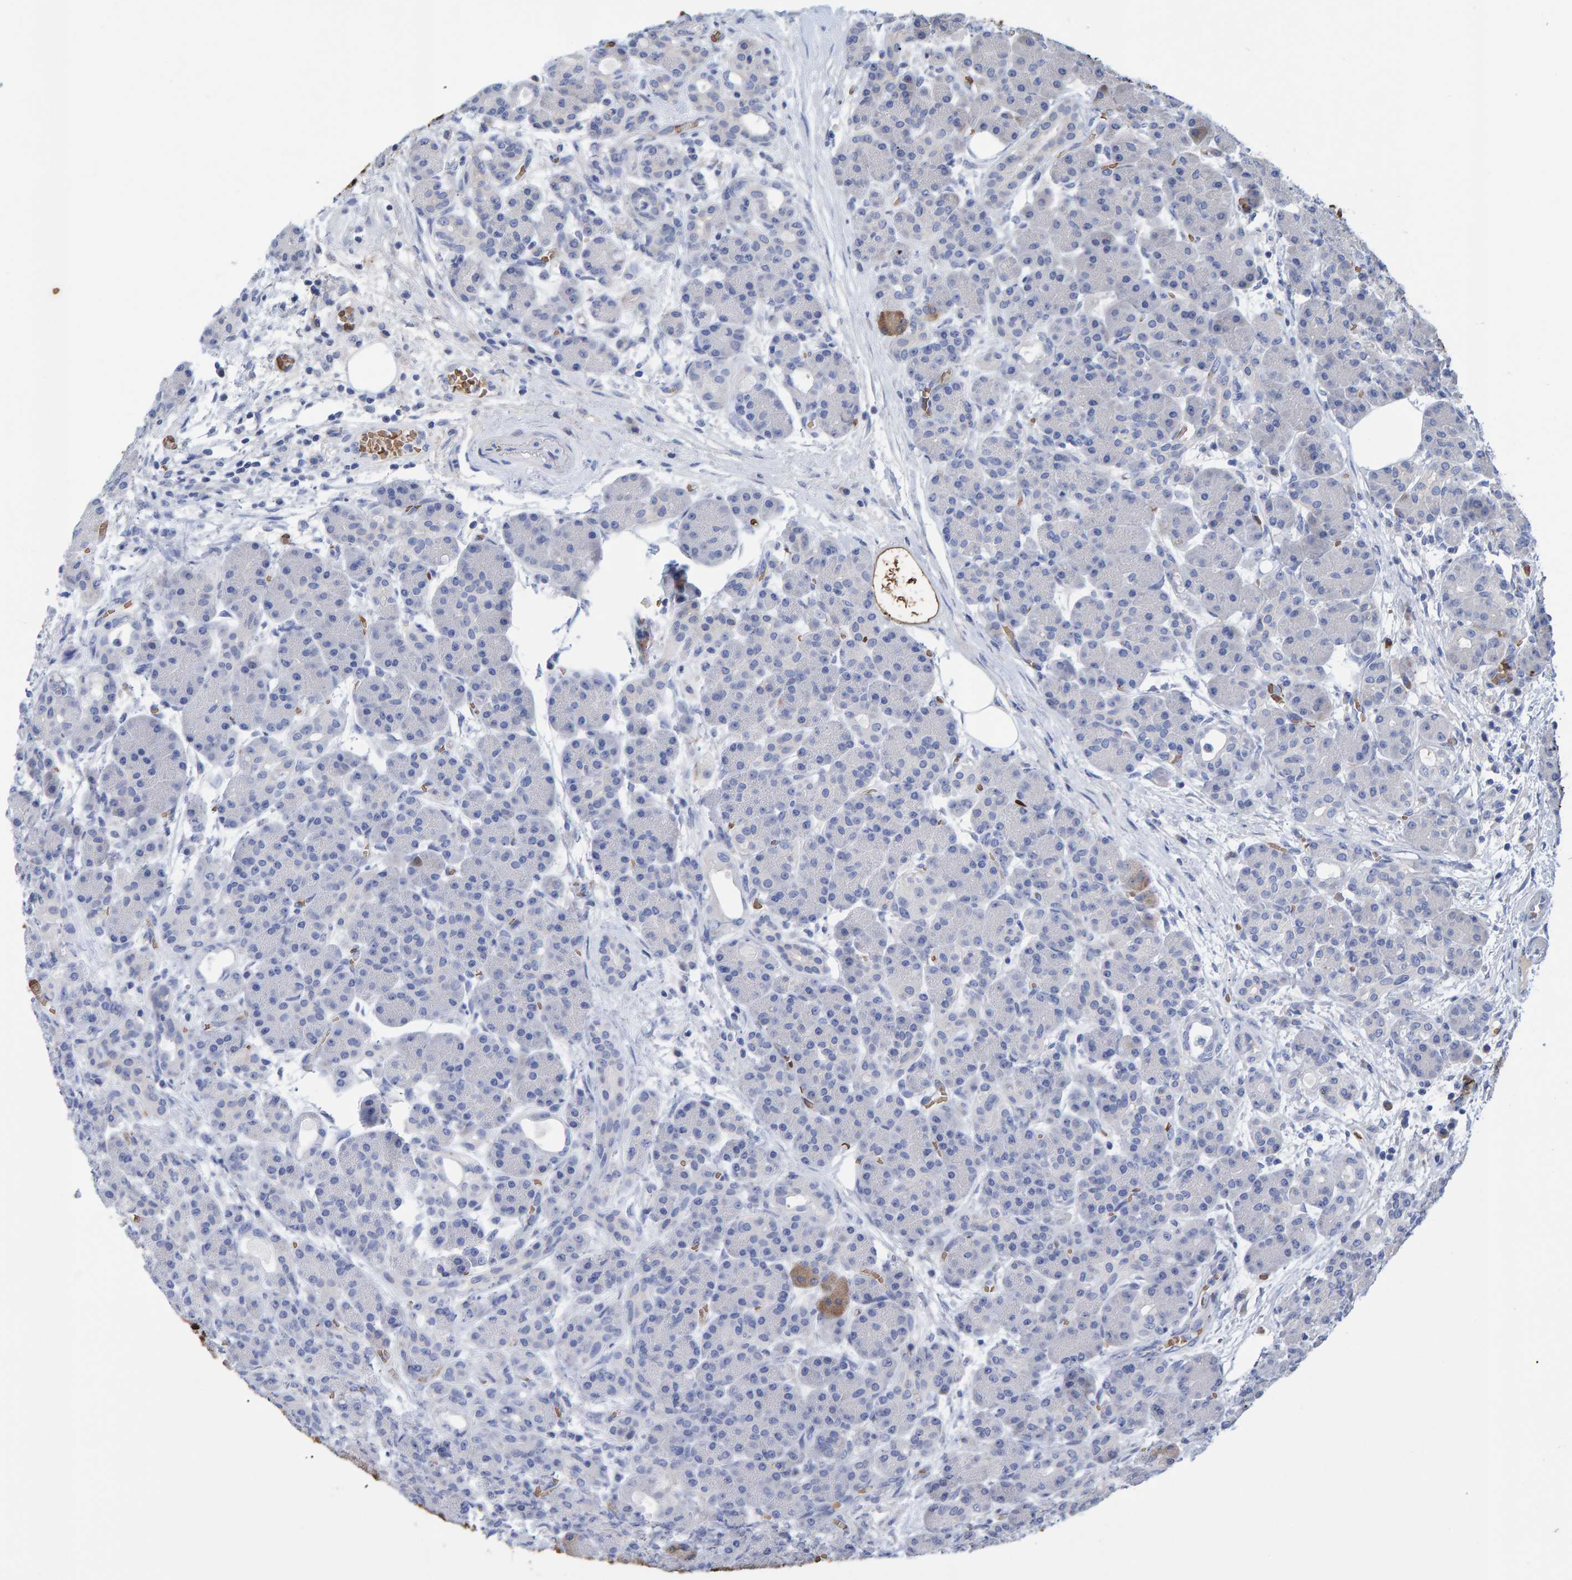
{"staining": {"intensity": "moderate", "quantity": "<25%", "location": "cytoplasmic/membranous"}, "tissue": "pancreas", "cell_type": "Exocrine glandular cells", "image_type": "normal", "snomed": [{"axis": "morphology", "description": "Normal tissue, NOS"}, {"axis": "topography", "description": "Pancreas"}], "caption": "This micrograph exhibits IHC staining of normal human pancreas, with low moderate cytoplasmic/membranous staining in about <25% of exocrine glandular cells.", "gene": "VPS9D1", "patient": {"sex": "male", "age": 63}}